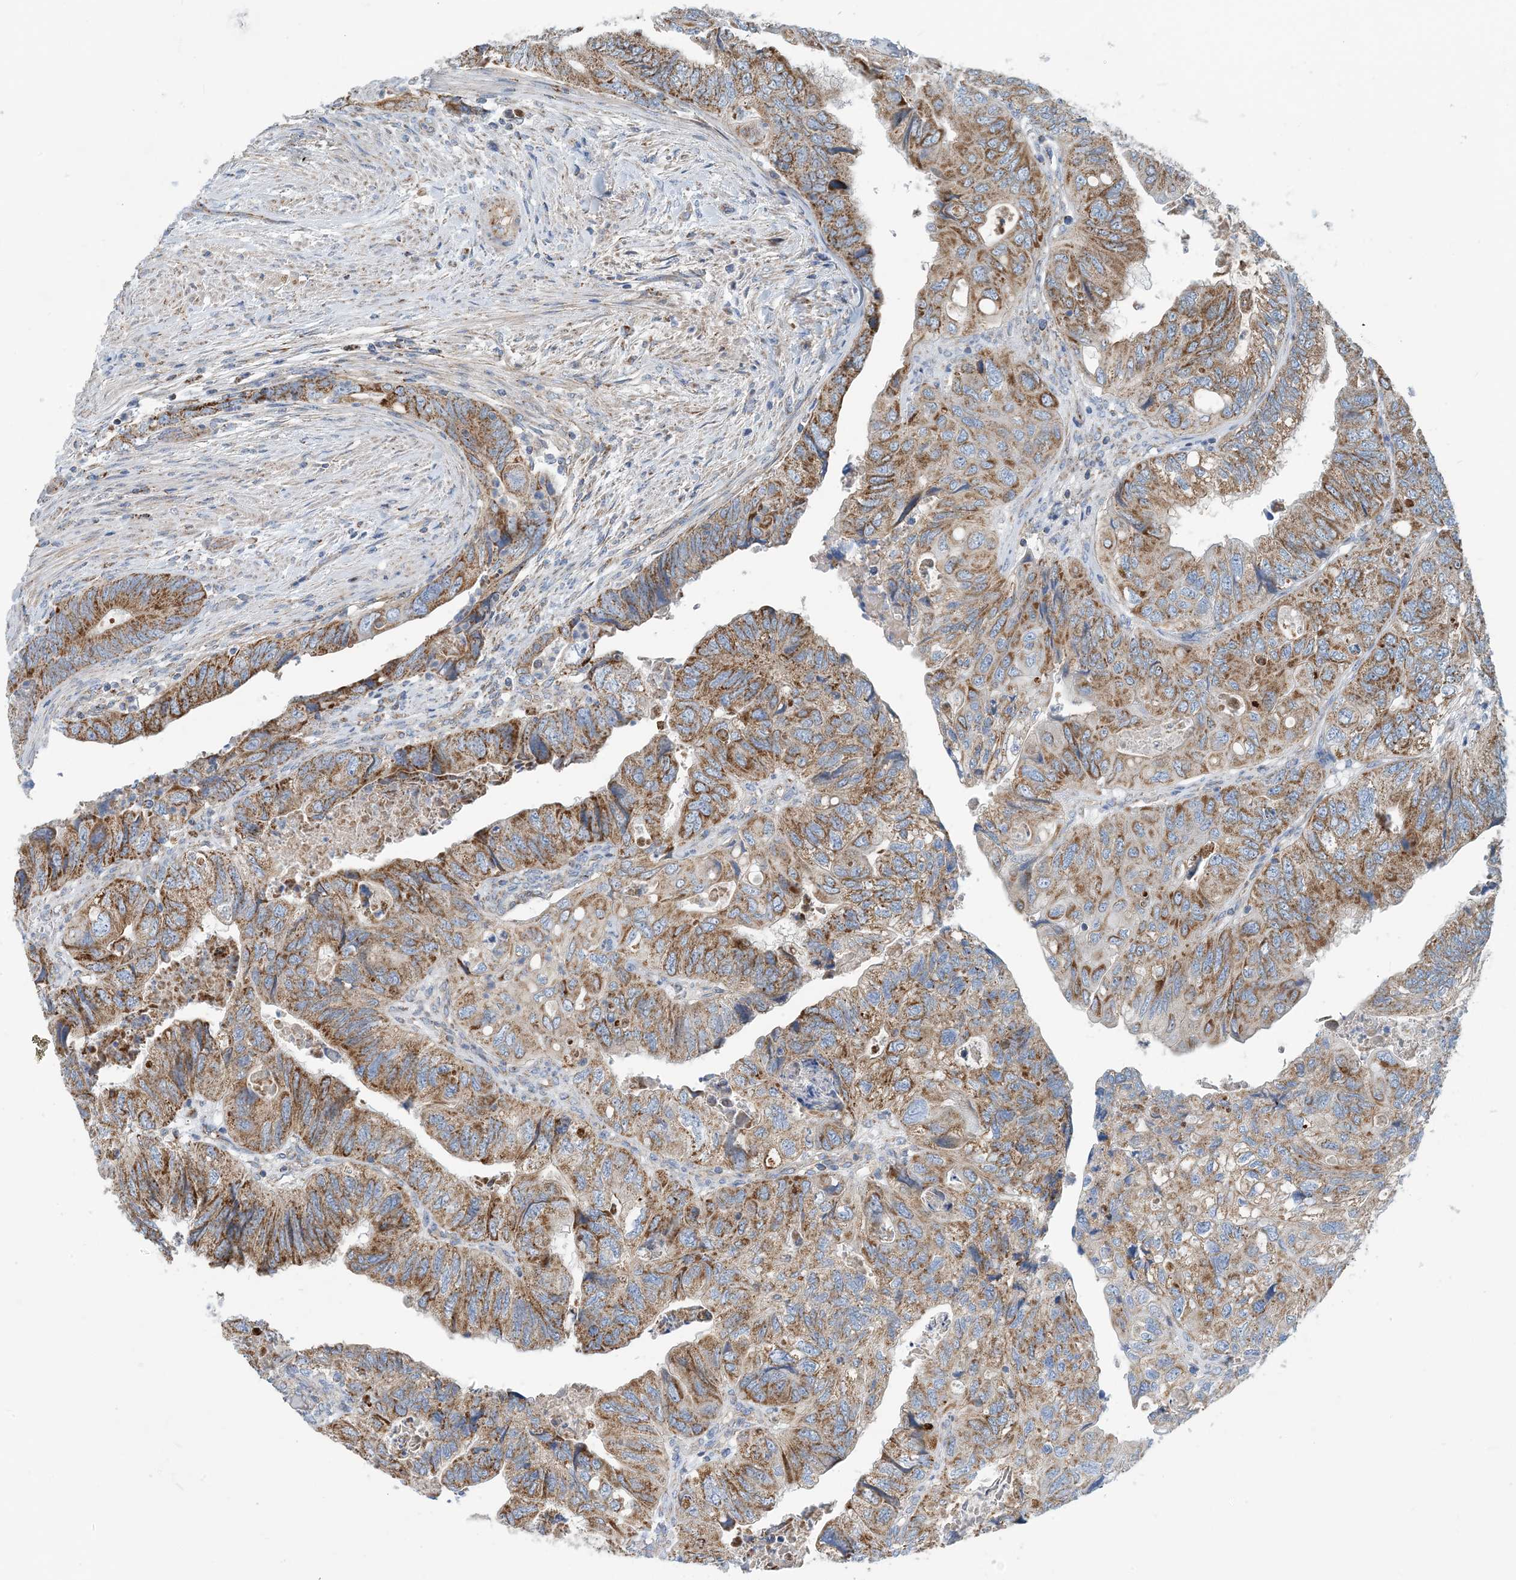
{"staining": {"intensity": "moderate", "quantity": ">75%", "location": "cytoplasmic/membranous"}, "tissue": "colorectal cancer", "cell_type": "Tumor cells", "image_type": "cancer", "snomed": [{"axis": "morphology", "description": "Adenocarcinoma, NOS"}, {"axis": "topography", "description": "Rectum"}], "caption": "Immunohistochemistry (IHC) staining of colorectal cancer, which demonstrates medium levels of moderate cytoplasmic/membranous staining in approximately >75% of tumor cells indicating moderate cytoplasmic/membranous protein staining. The staining was performed using DAB (brown) for protein detection and nuclei were counterstained in hematoxylin (blue).", "gene": "PHOSPHO2", "patient": {"sex": "male", "age": 63}}